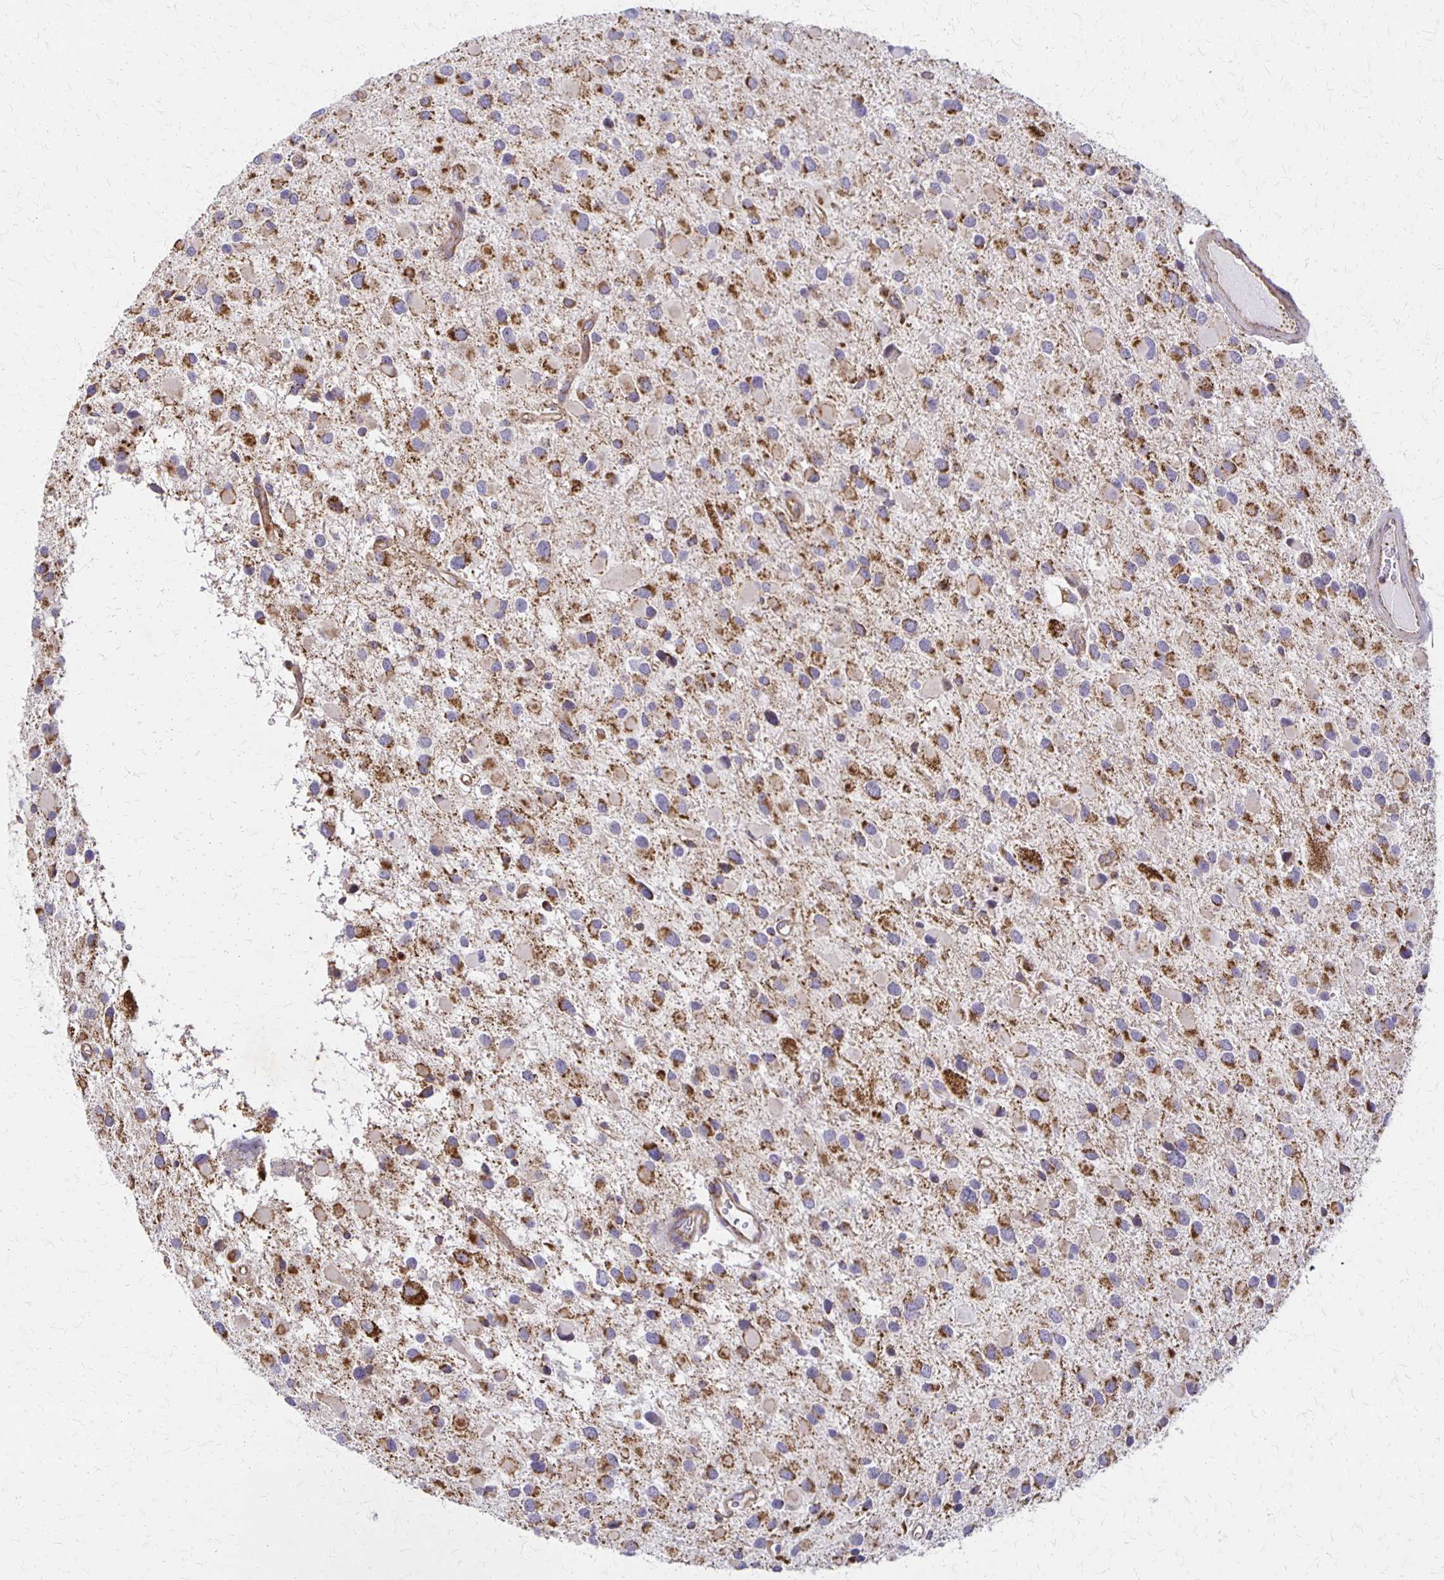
{"staining": {"intensity": "strong", "quantity": "<25%", "location": "cytoplasmic/membranous"}, "tissue": "glioma", "cell_type": "Tumor cells", "image_type": "cancer", "snomed": [{"axis": "morphology", "description": "Glioma, malignant, Low grade"}, {"axis": "topography", "description": "Brain"}], "caption": "High-power microscopy captured an immunohistochemistry histopathology image of malignant low-grade glioma, revealing strong cytoplasmic/membranous expression in about <25% of tumor cells.", "gene": "EIF4EBP2", "patient": {"sex": "female", "age": 32}}